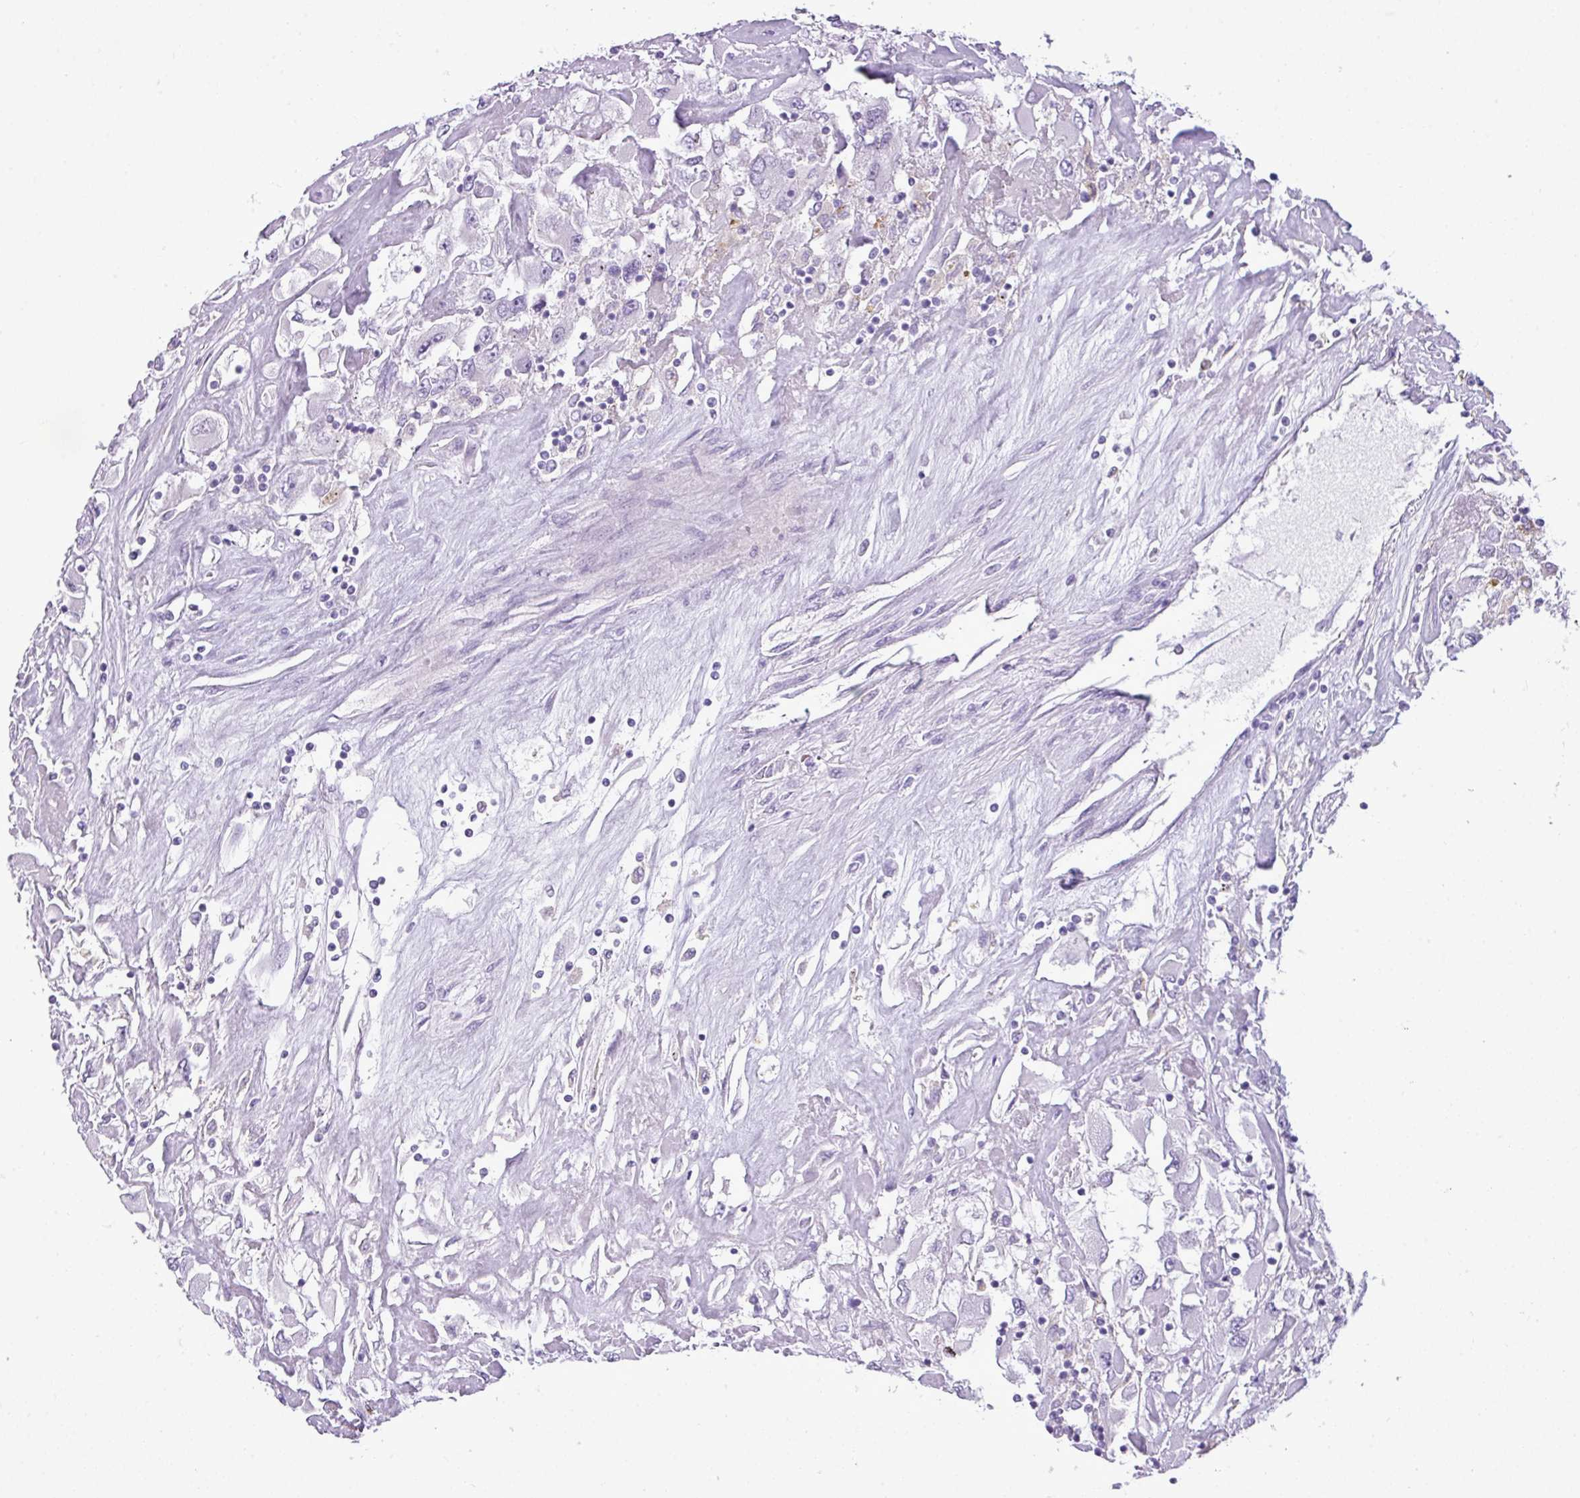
{"staining": {"intensity": "negative", "quantity": "none", "location": "none"}, "tissue": "renal cancer", "cell_type": "Tumor cells", "image_type": "cancer", "snomed": [{"axis": "morphology", "description": "Adenocarcinoma, NOS"}, {"axis": "topography", "description": "Kidney"}], "caption": "This image is of renal adenocarcinoma stained with immunohistochemistry (IHC) to label a protein in brown with the nuclei are counter-stained blue. There is no staining in tumor cells.", "gene": "RBMXL2", "patient": {"sex": "female", "age": 52}}